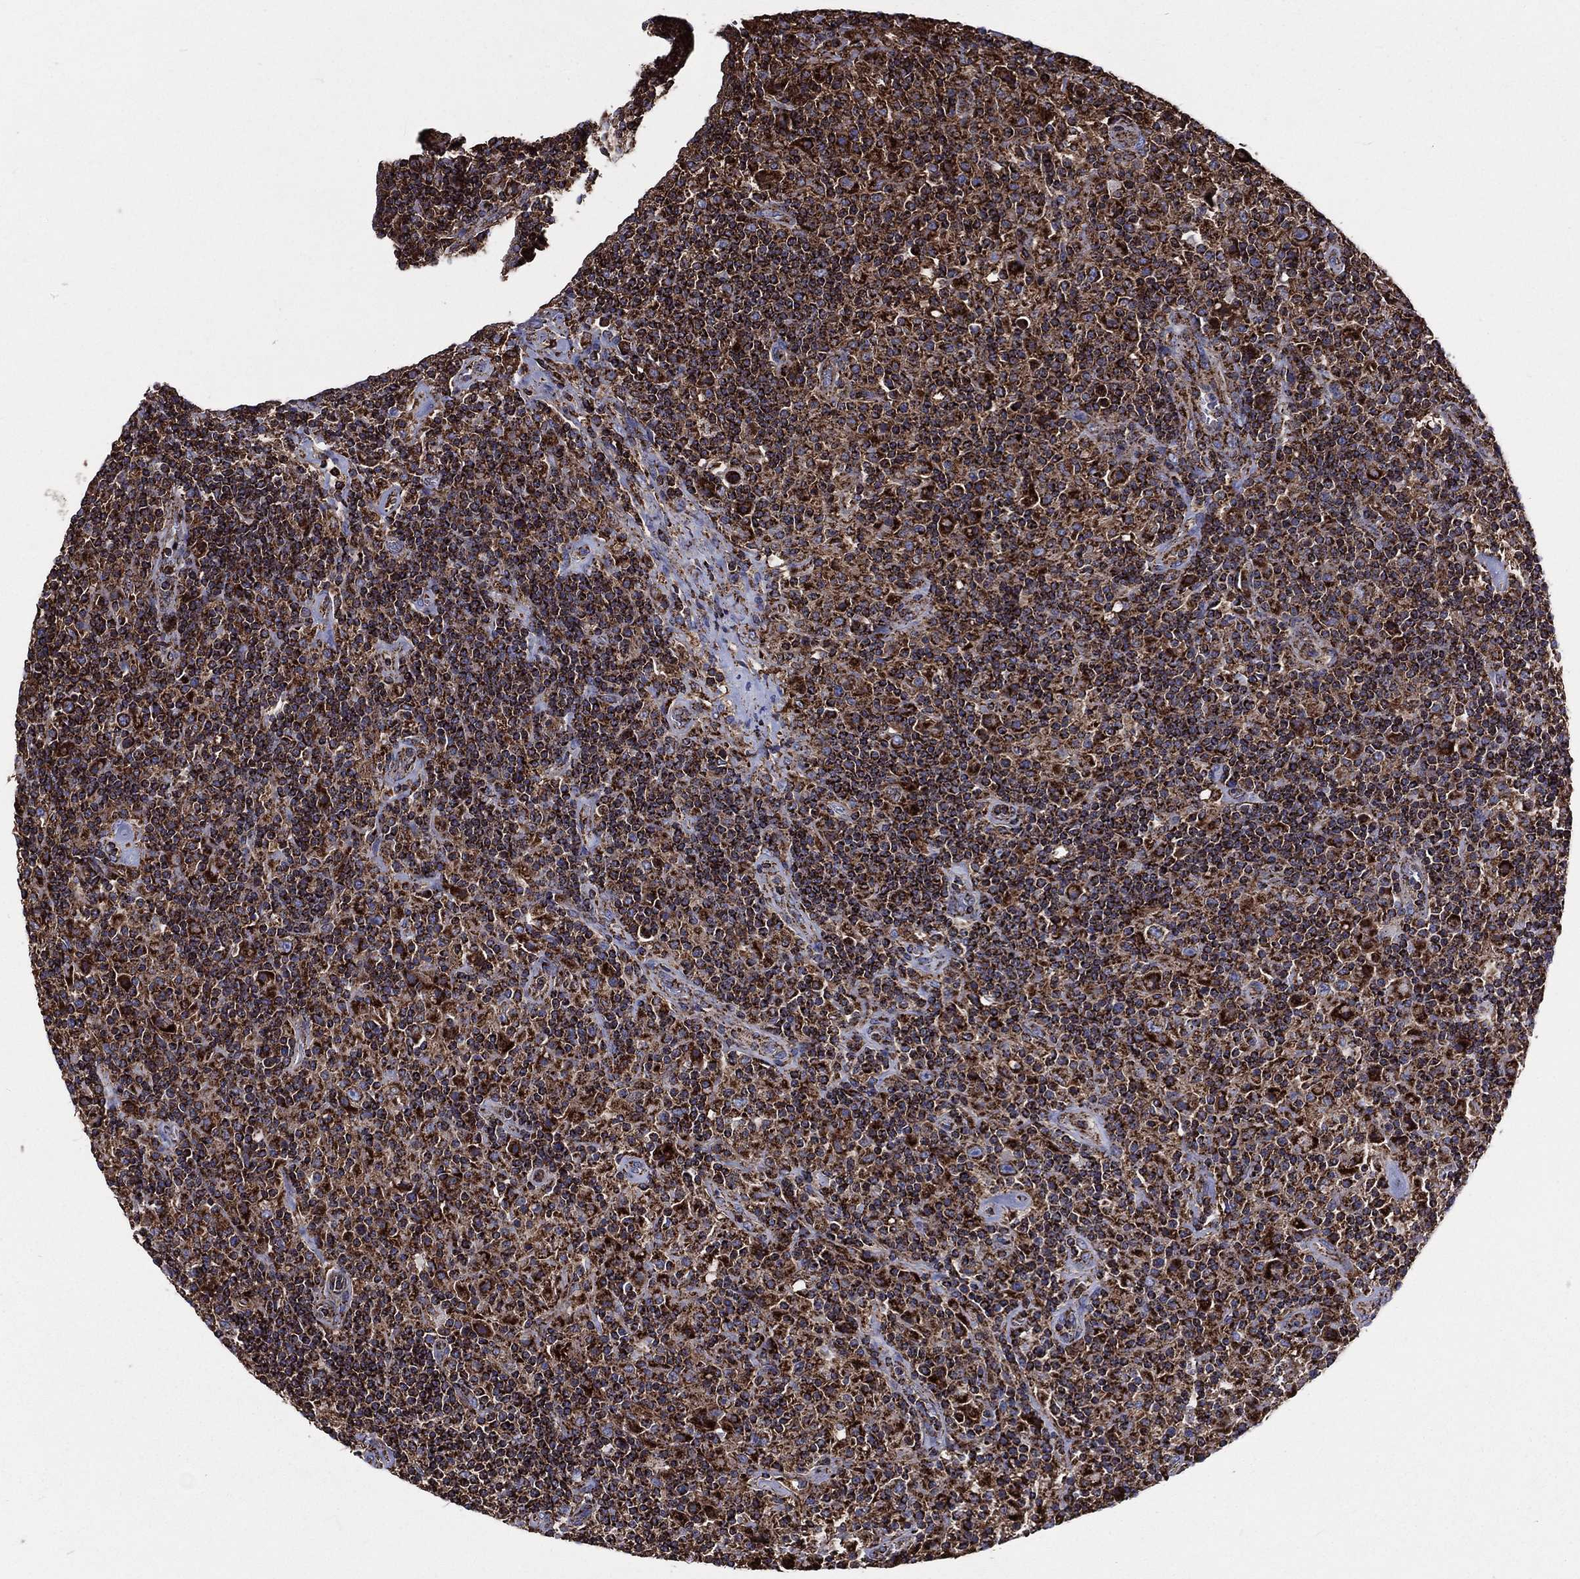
{"staining": {"intensity": "strong", "quantity": "25%-75%", "location": "cytoplasmic/membranous"}, "tissue": "lymphoma", "cell_type": "Tumor cells", "image_type": "cancer", "snomed": [{"axis": "morphology", "description": "Hodgkin's disease, NOS"}, {"axis": "topography", "description": "Lymph node"}], "caption": "Strong cytoplasmic/membranous expression is seen in about 25%-75% of tumor cells in Hodgkin's disease.", "gene": "ANKRD37", "patient": {"sex": "male", "age": 70}}